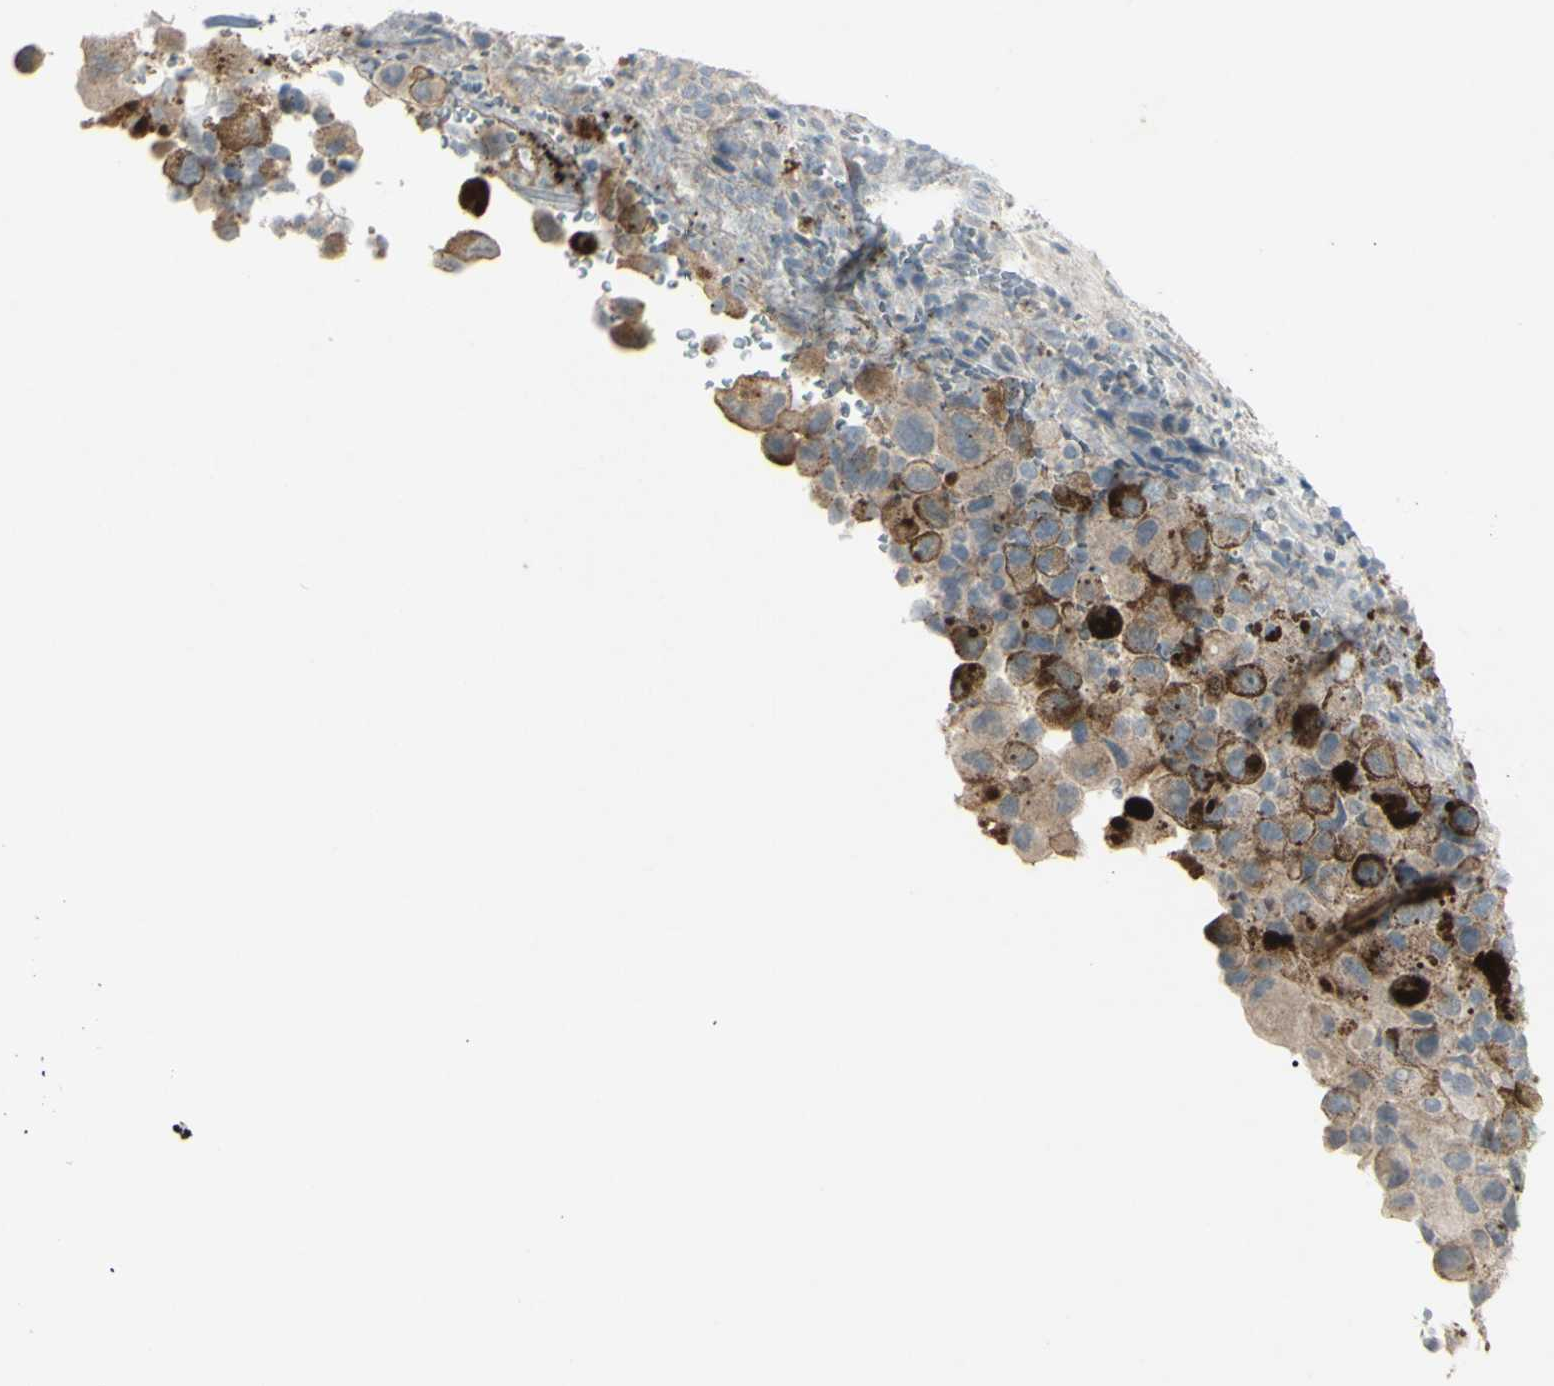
{"staining": {"intensity": "weak", "quantity": ">75%", "location": "cytoplasmic/membranous"}, "tissue": "melanoma", "cell_type": "Tumor cells", "image_type": "cancer", "snomed": [{"axis": "morphology", "description": "Malignant melanoma, NOS"}, {"axis": "topography", "description": "Skin"}], "caption": "Malignant melanoma stained with DAB (3,3'-diaminobenzidine) IHC exhibits low levels of weak cytoplasmic/membranous expression in approximately >75% of tumor cells.", "gene": "SH3GL2", "patient": {"sex": "female", "age": 73}}